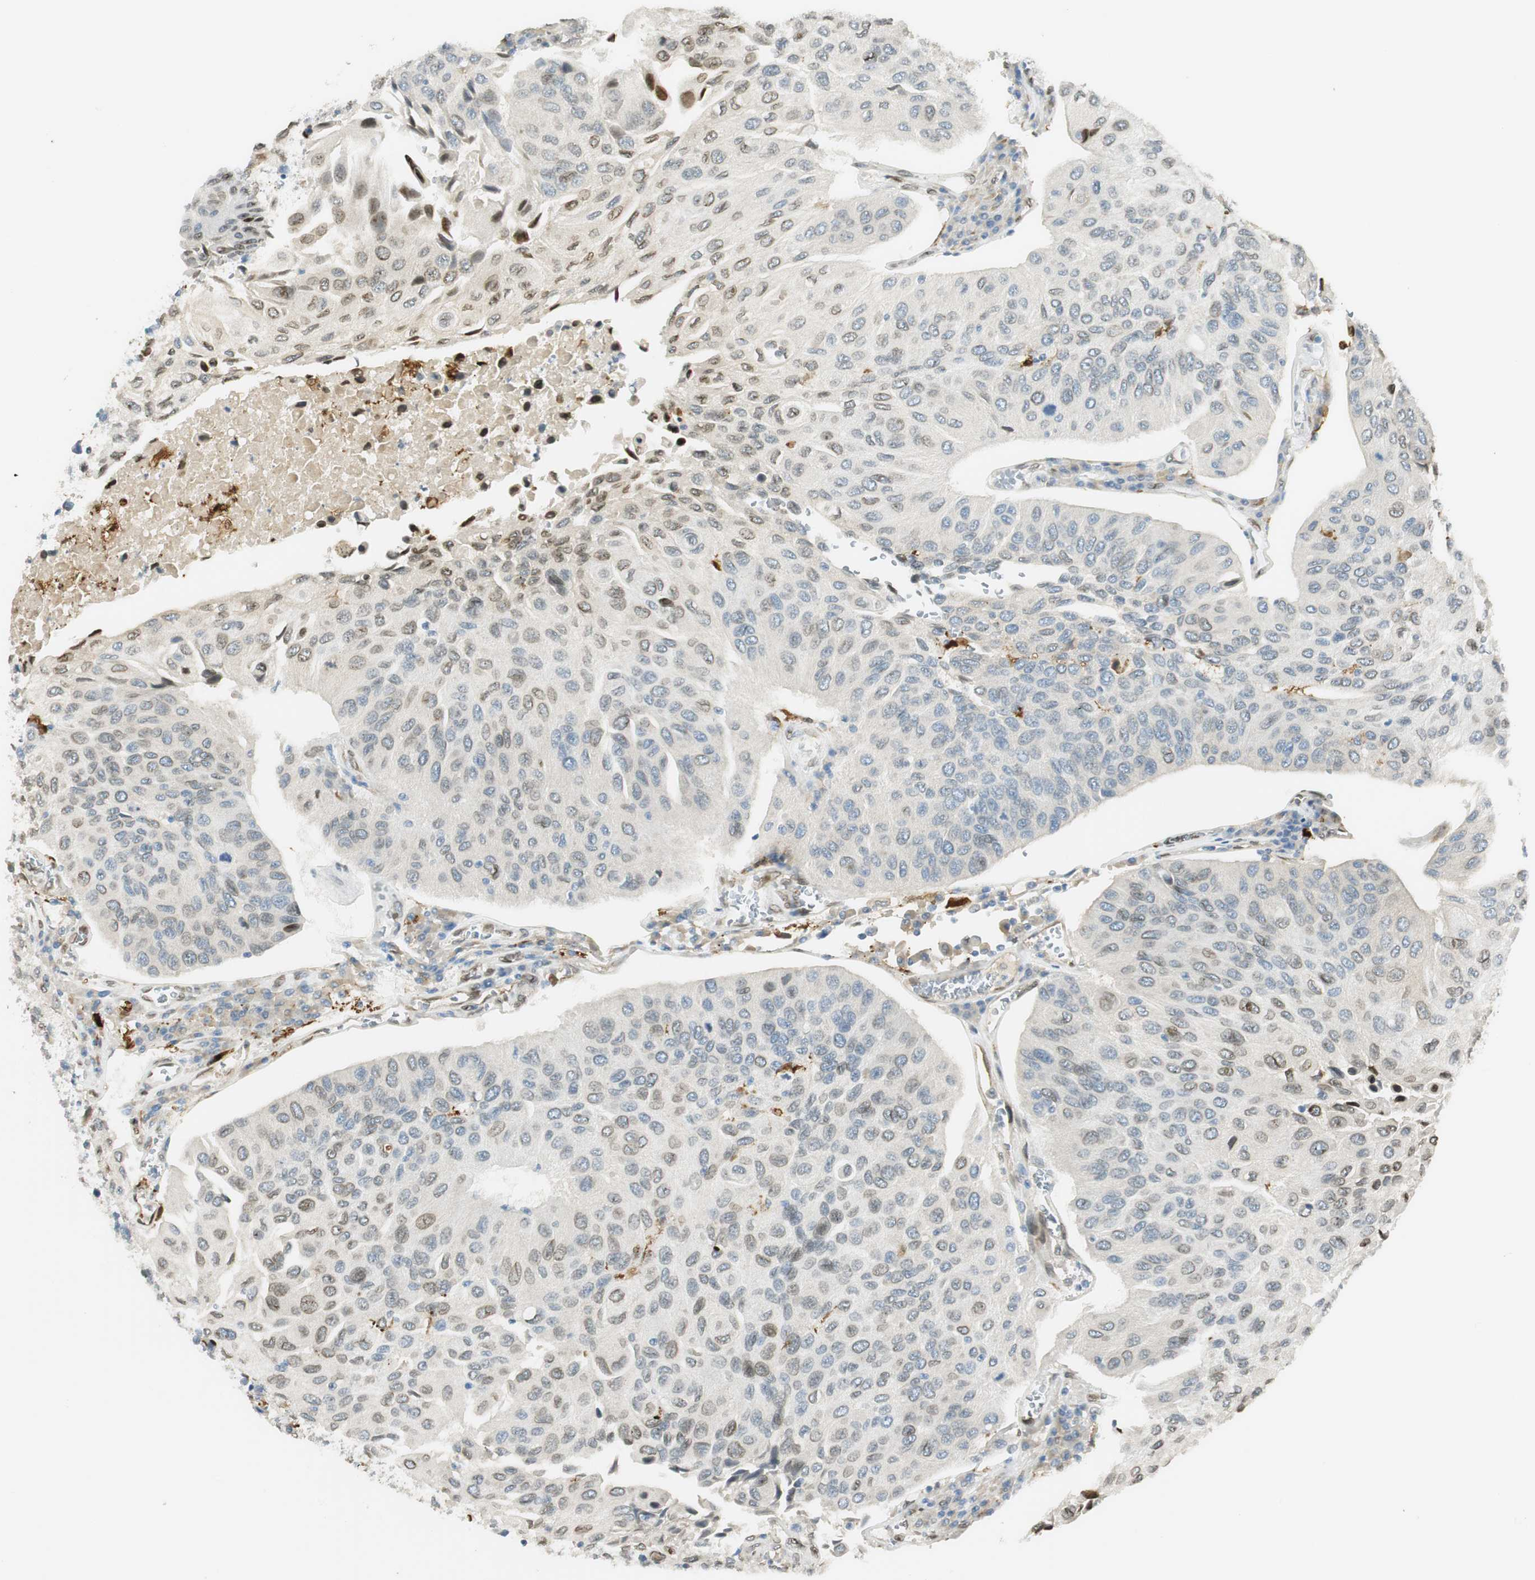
{"staining": {"intensity": "weak", "quantity": "25%-75%", "location": "cytoplasmic/membranous,nuclear"}, "tissue": "urothelial cancer", "cell_type": "Tumor cells", "image_type": "cancer", "snomed": [{"axis": "morphology", "description": "Urothelial carcinoma, High grade"}, {"axis": "topography", "description": "Urinary bladder"}], "caption": "Immunohistochemistry (IHC) of urothelial carcinoma (high-grade) demonstrates low levels of weak cytoplasmic/membranous and nuclear staining in approximately 25%-75% of tumor cells.", "gene": "TMEM260", "patient": {"sex": "male", "age": 66}}